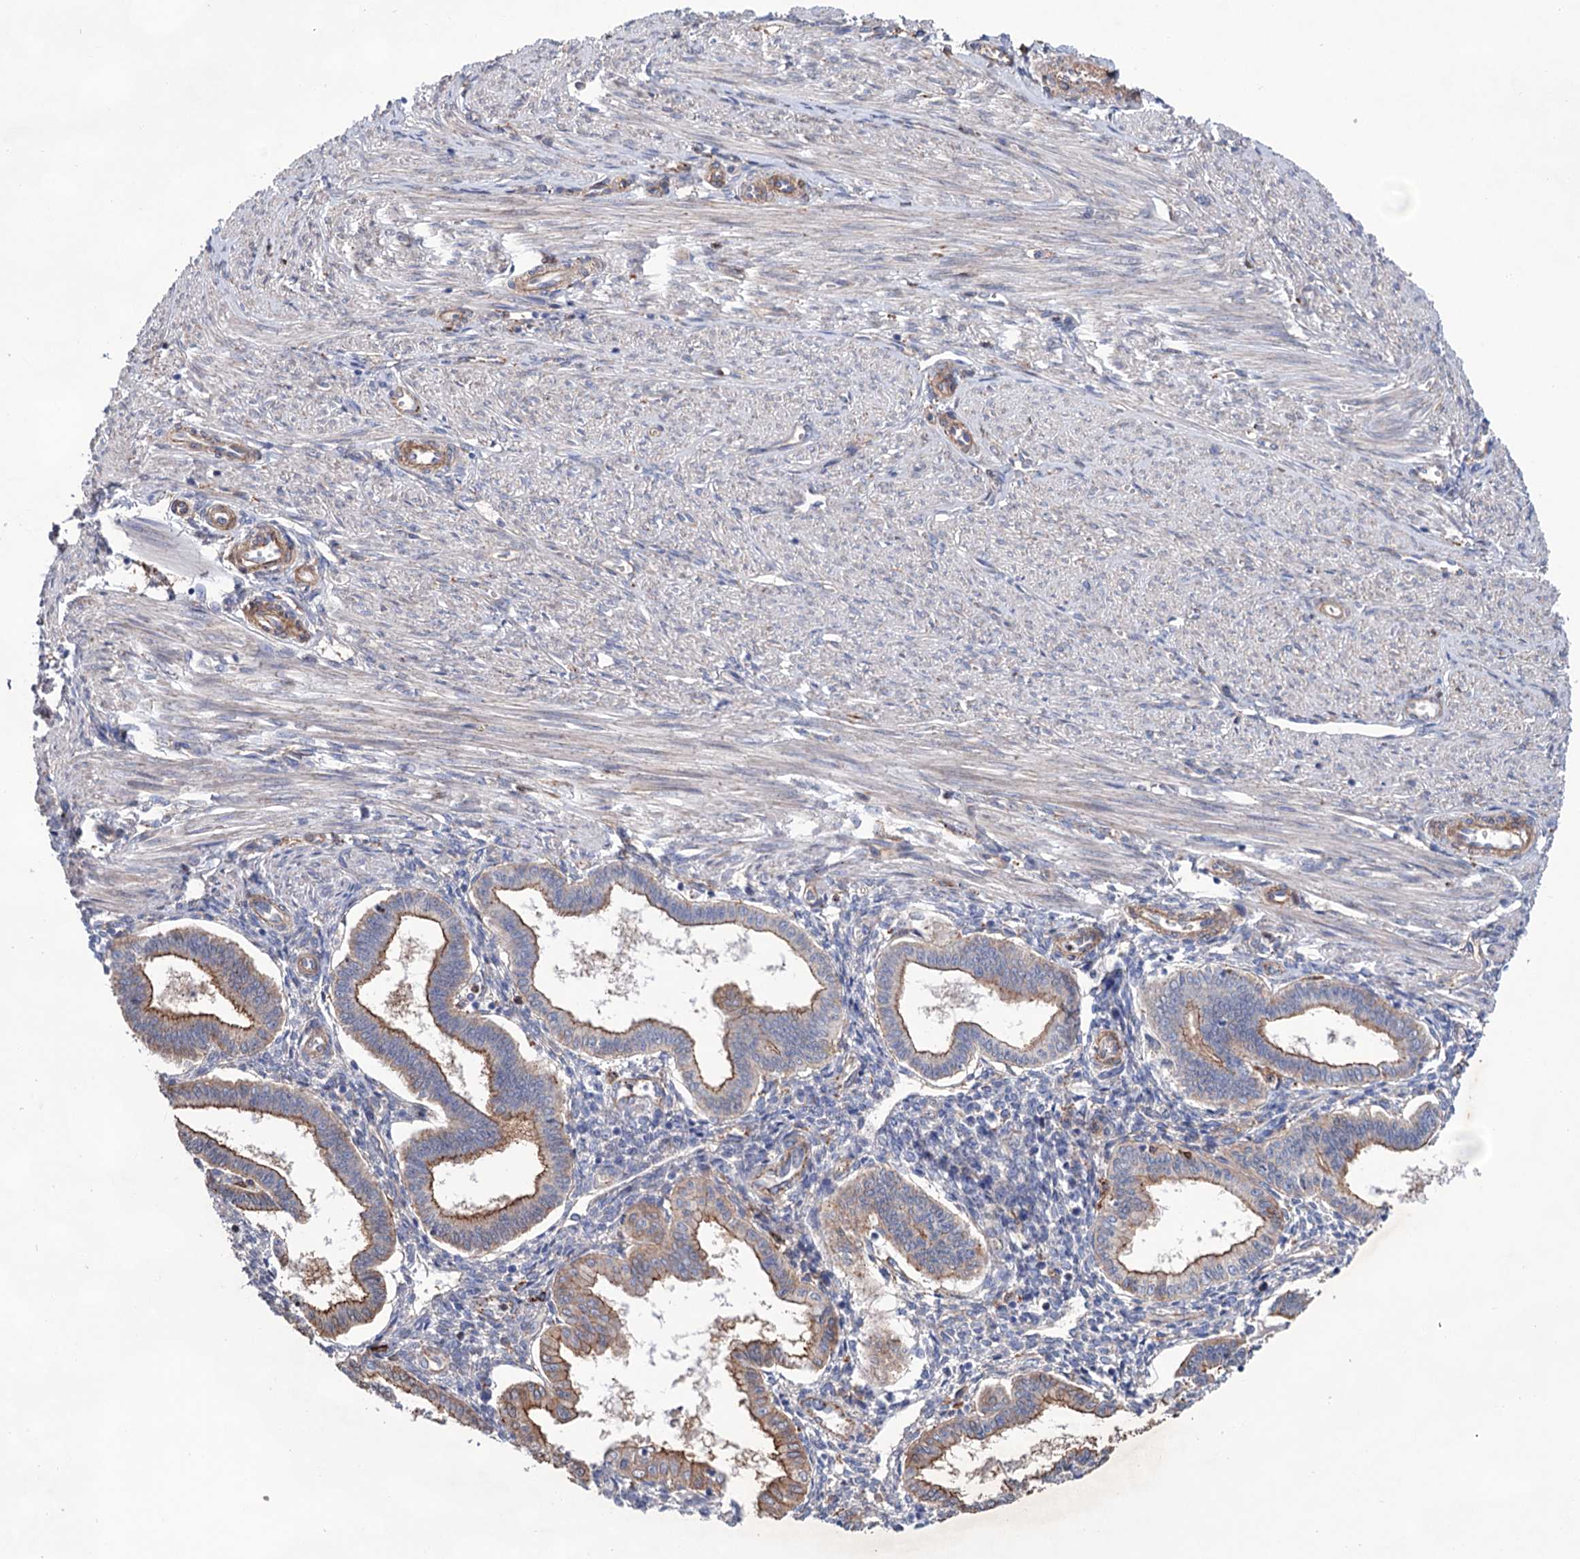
{"staining": {"intensity": "negative", "quantity": "none", "location": "none"}, "tissue": "endometrium", "cell_type": "Cells in endometrial stroma", "image_type": "normal", "snomed": [{"axis": "morphology", "description": "Normal tissue, NOS"}, {"axis": "topography", "description": "Endometrium"}], "caption": "Immunohistochemistry (IHC) histopathology image of unremarkable endometrium stained for a protein (brown), which shows no expression in cells in endometrial stroma.", "gene": "TMTC3", "patient": {"sex": "female", "age": 25}}